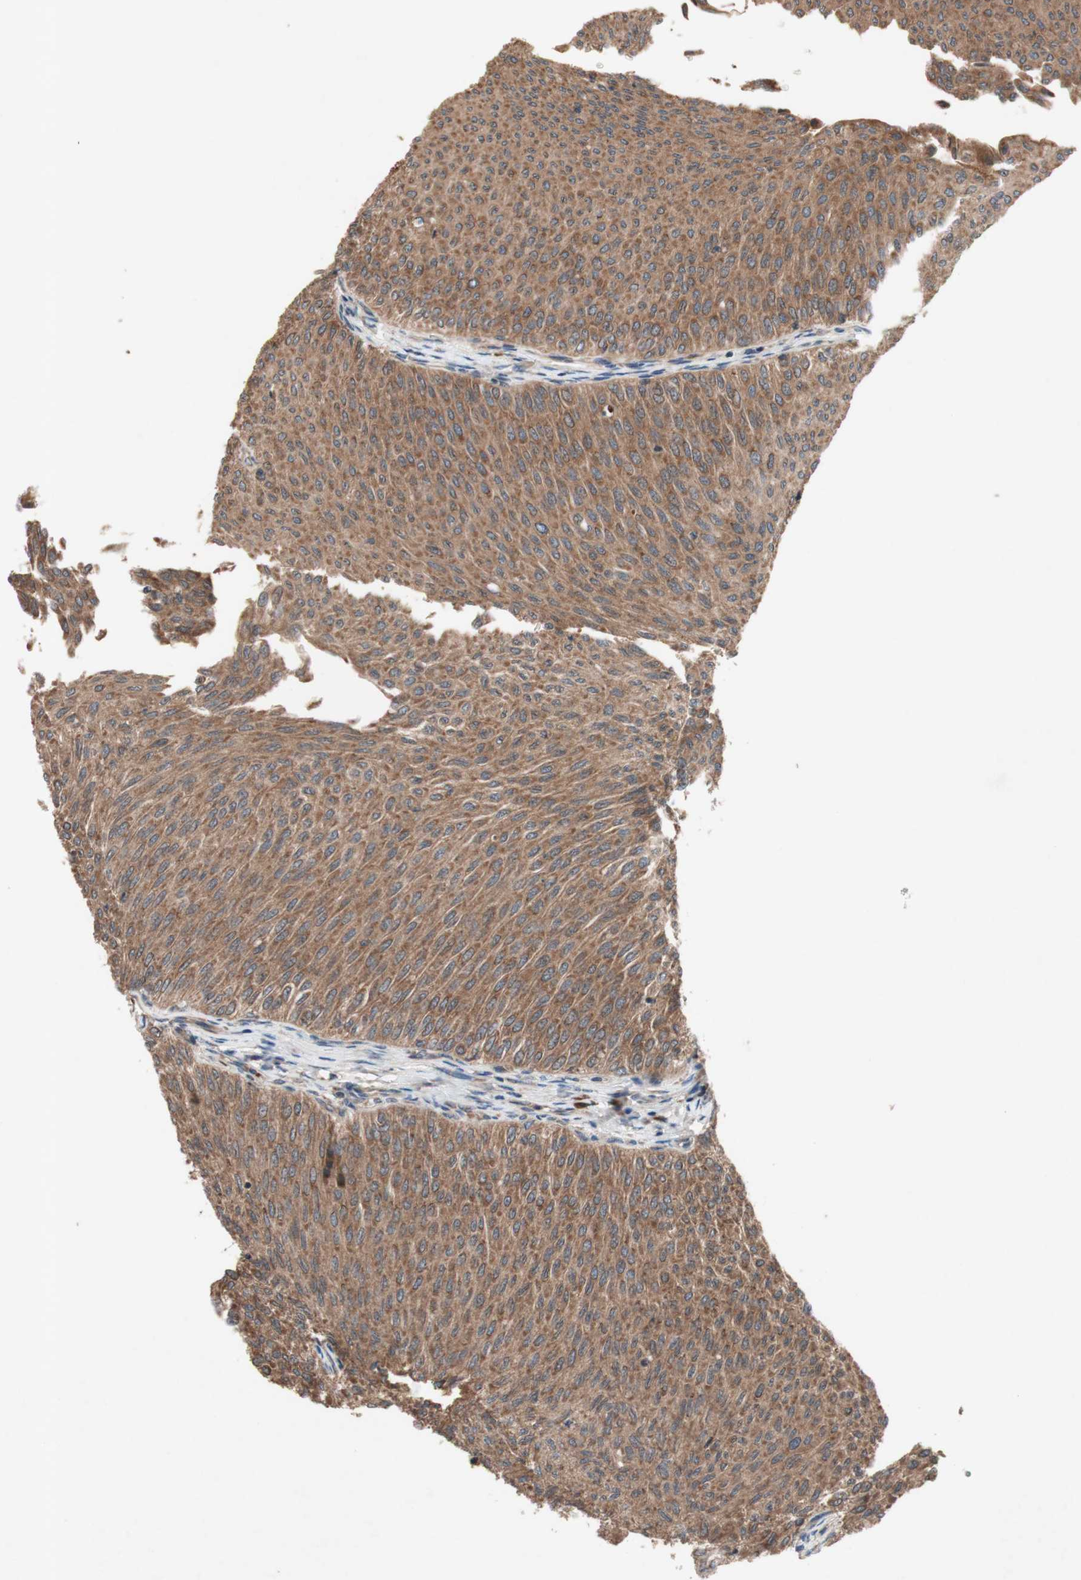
{"staining": {"intensity": "moderate", "quantity": ">75%", "location": "cytoplasmic/membranous"}, "tissue": "urothelial cancer", "cell_type": "Tumor cells", "image_type": "cancer", "snomed": [{"axis": "morphology", "description": "Urothelial carcinoma, Low grade"}, {"axis": "topography", "description": "Urinary bladder"}], "caption": "IHC staining of urothelial carcinoma (low-grade), which demonstrates medium levels of moderate cytoplasmic/membranous positivity in about >75% of tumor cells indicating moderate cytoplasmic/membranous protein staining. The staining was performed using DAB (brown) for protein detection and nuclei were counterstained in hematoxylin (blue).", "gene": "DDOST", "patient": {"sex": "male", "age": 78}}